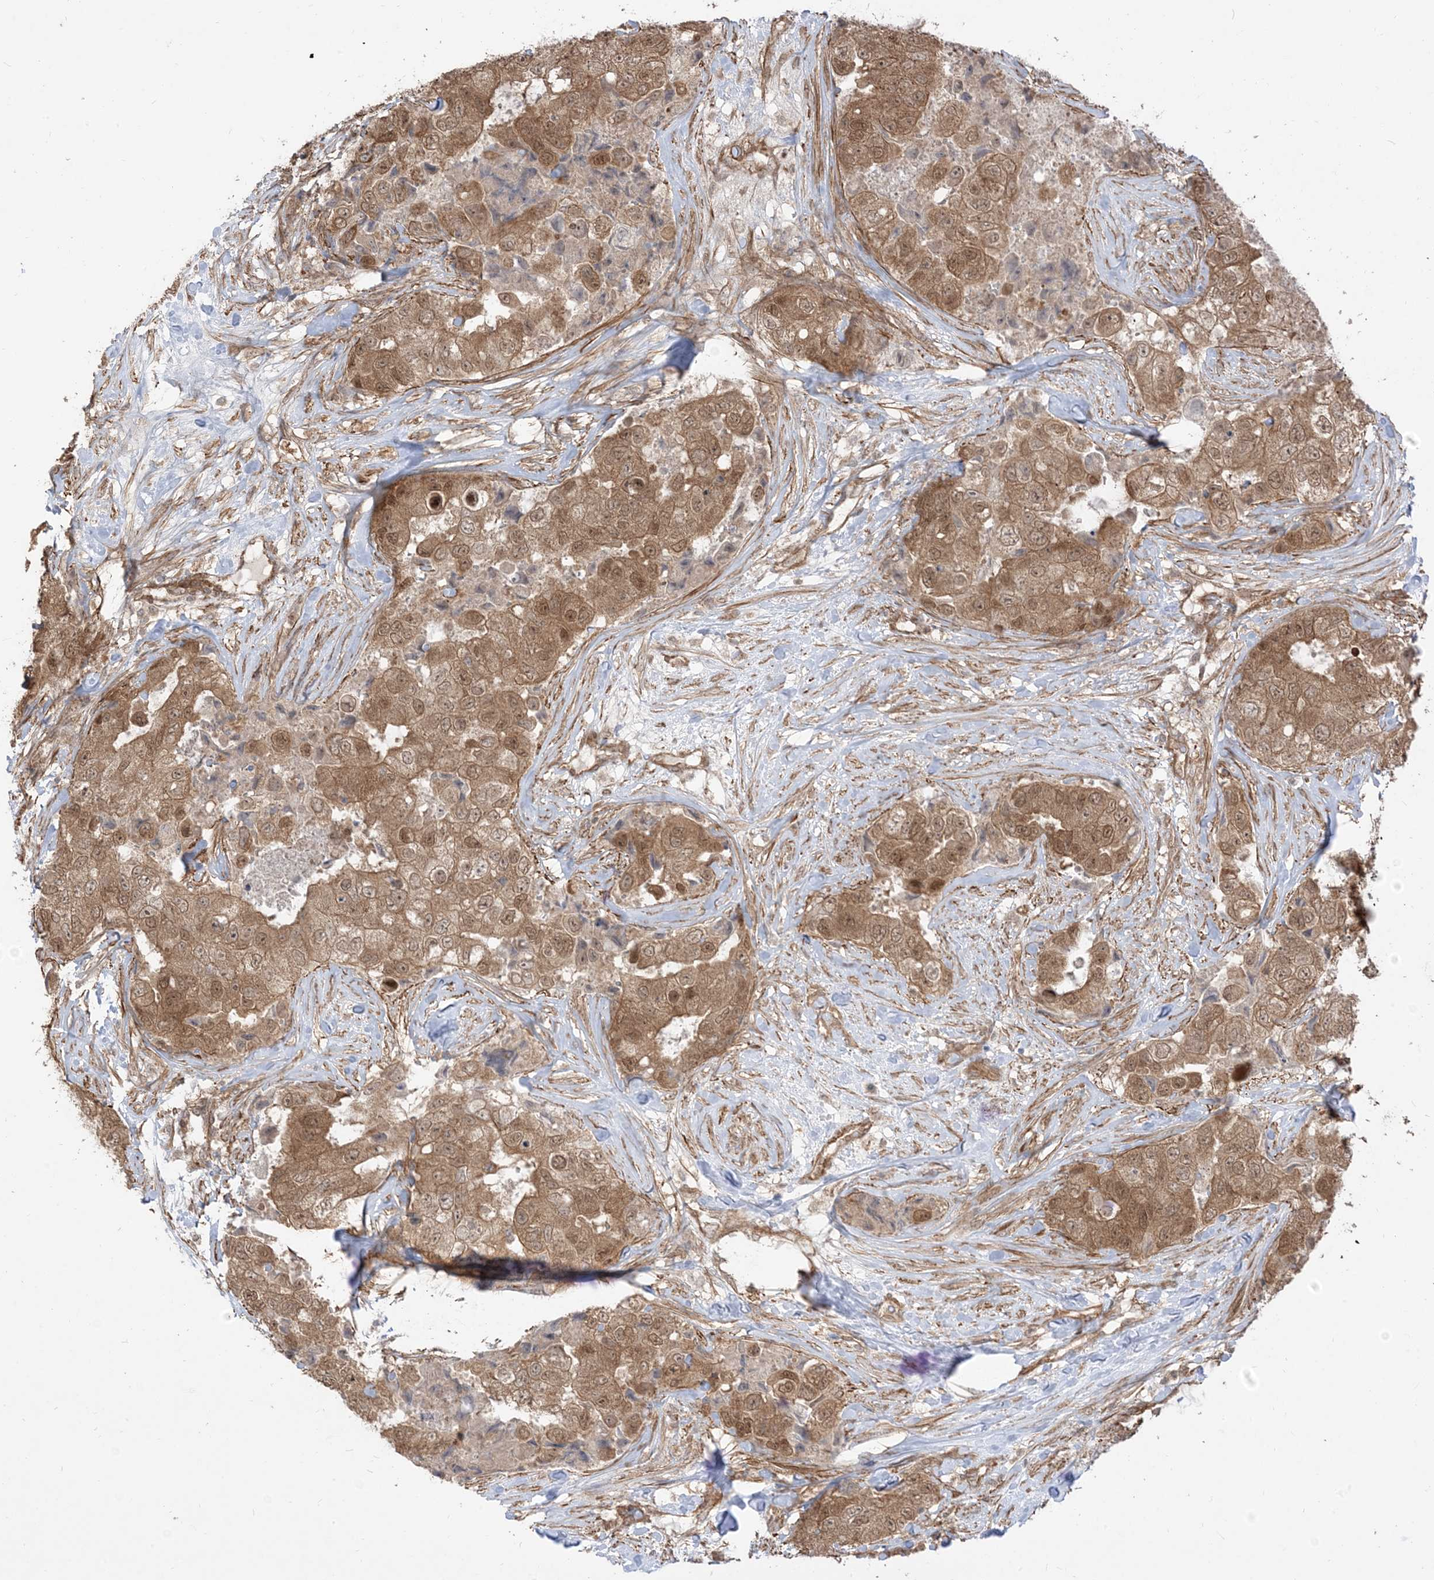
{"staining": {"intensity": "moderate", "quantity": ">75%", "location": "cytoplasmic/membranous,nuclear"}, "tissue": "breast cancer", "cell_type": "Tumor cells", "image_type": "cancer", "snomed": [{"axis": "morphology", "description": "Duct carcinoma"}, {"axis": "topography", "description": "Breast"}], "caption": "DAB (3,3'-diaminobenzidine) immunohistochemical staining of human breast intraductal carcinoma displays moderate cytoplasmic/membranous and nuclear protein expression in approximately >75% of tumor cells.", "gene": "TBCC", "patient": {"sex": "female", "age": 62}}